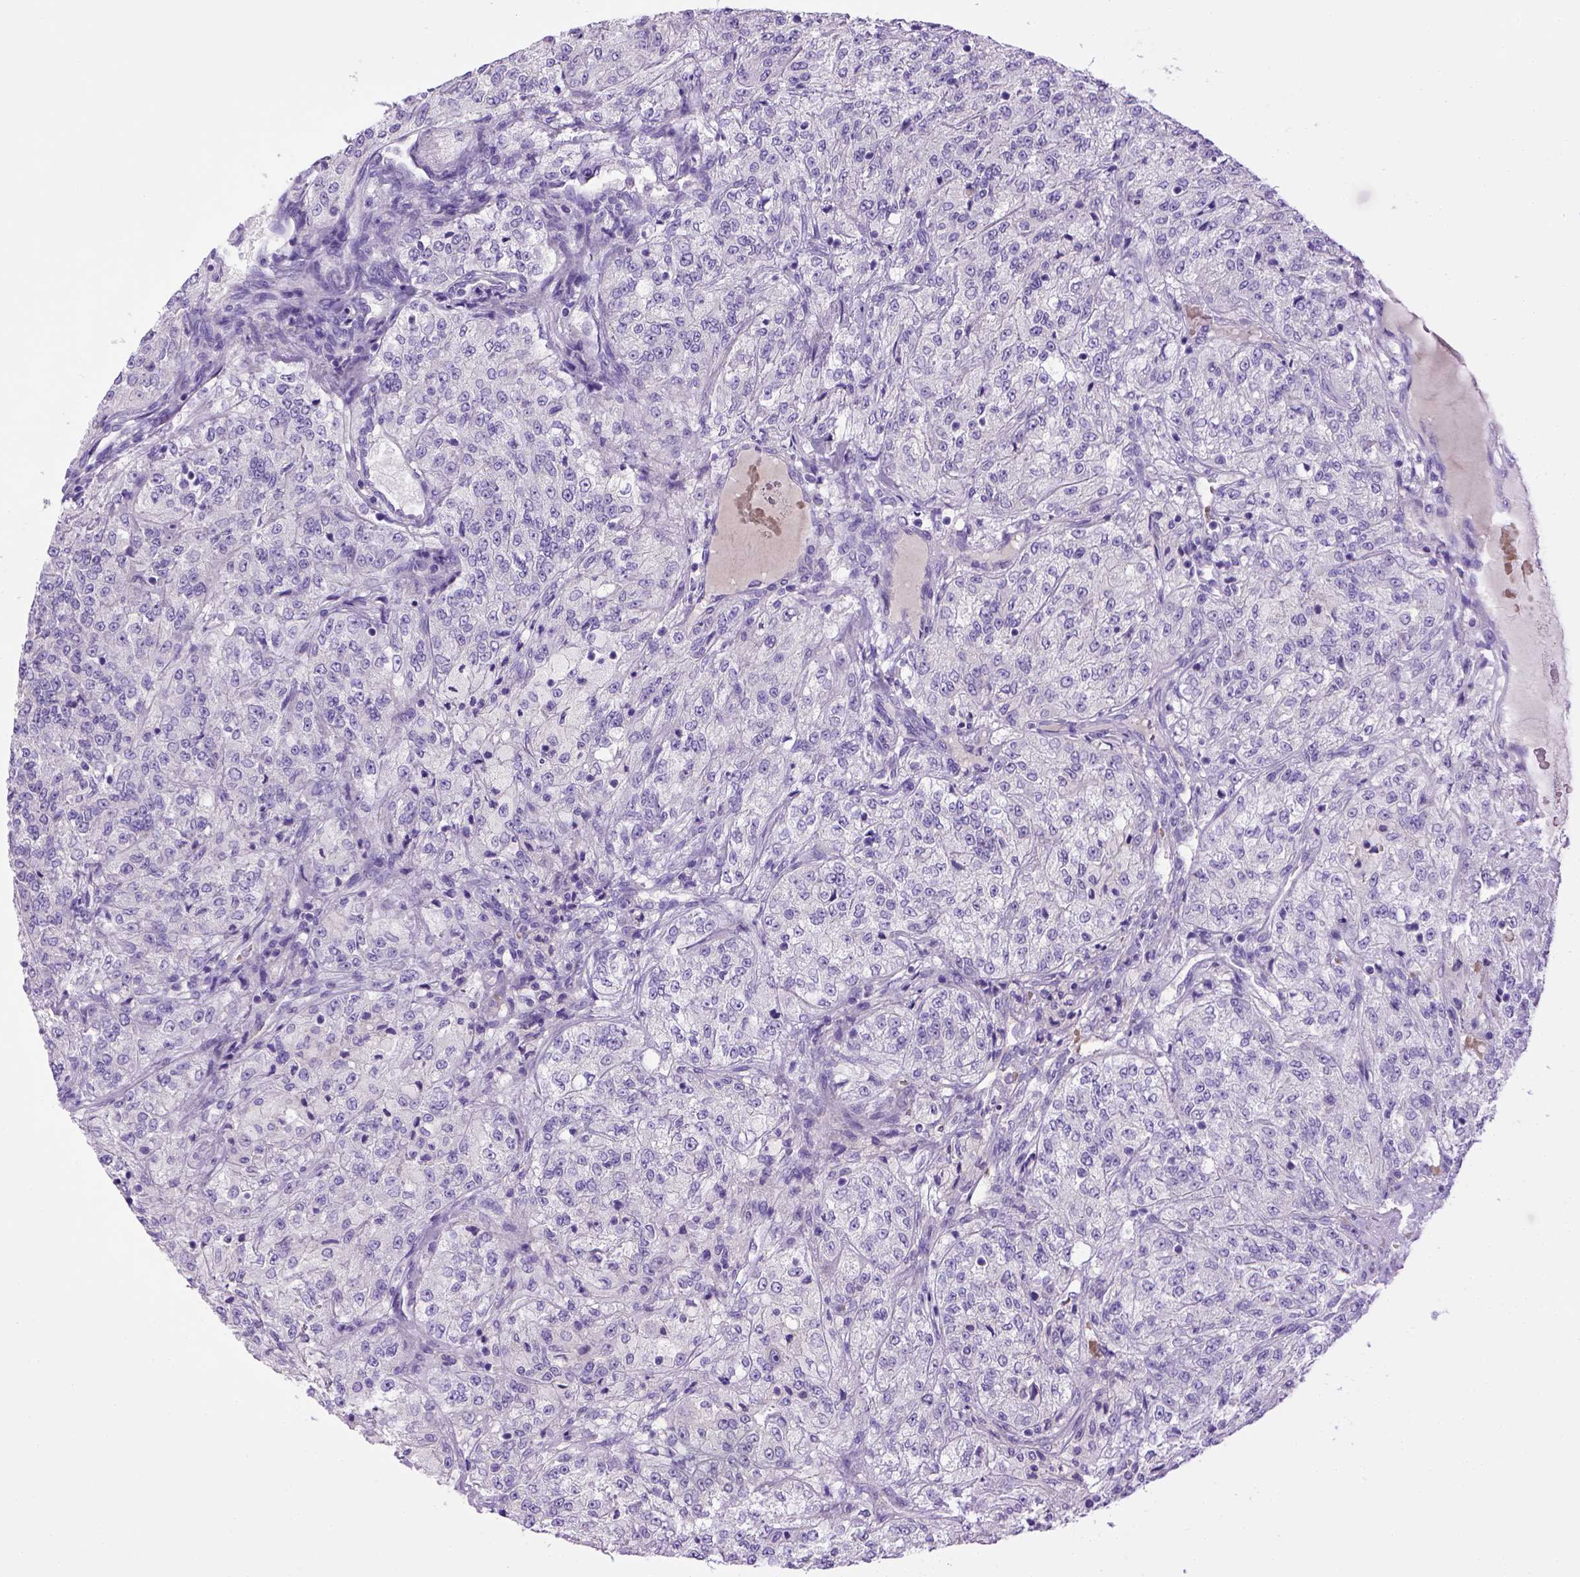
{"staining": {"intensity": "negative", "quantity": "none", "location": "none"}, "tissue": "renal cancer", "cell_type": "Tumor cells", "image_type": "cancer", "snomed": [{"axis": "morphology", "description": "Adenocarcinoma, NOS"}, {"axis": "topography", "description": "Kidney"}], "caption": "The immunohistochemistry (IHC) histopathology image has no significant positivity in tumor cells of renal cancer (adenocarcinoma) tissue. (Brightfield microscopy of DAB (3,3'-diaminobenzidine) immunohistochemistry at high magnification).", "gene": "BAAT", "patient": {"sex": "female", "age": 63}}